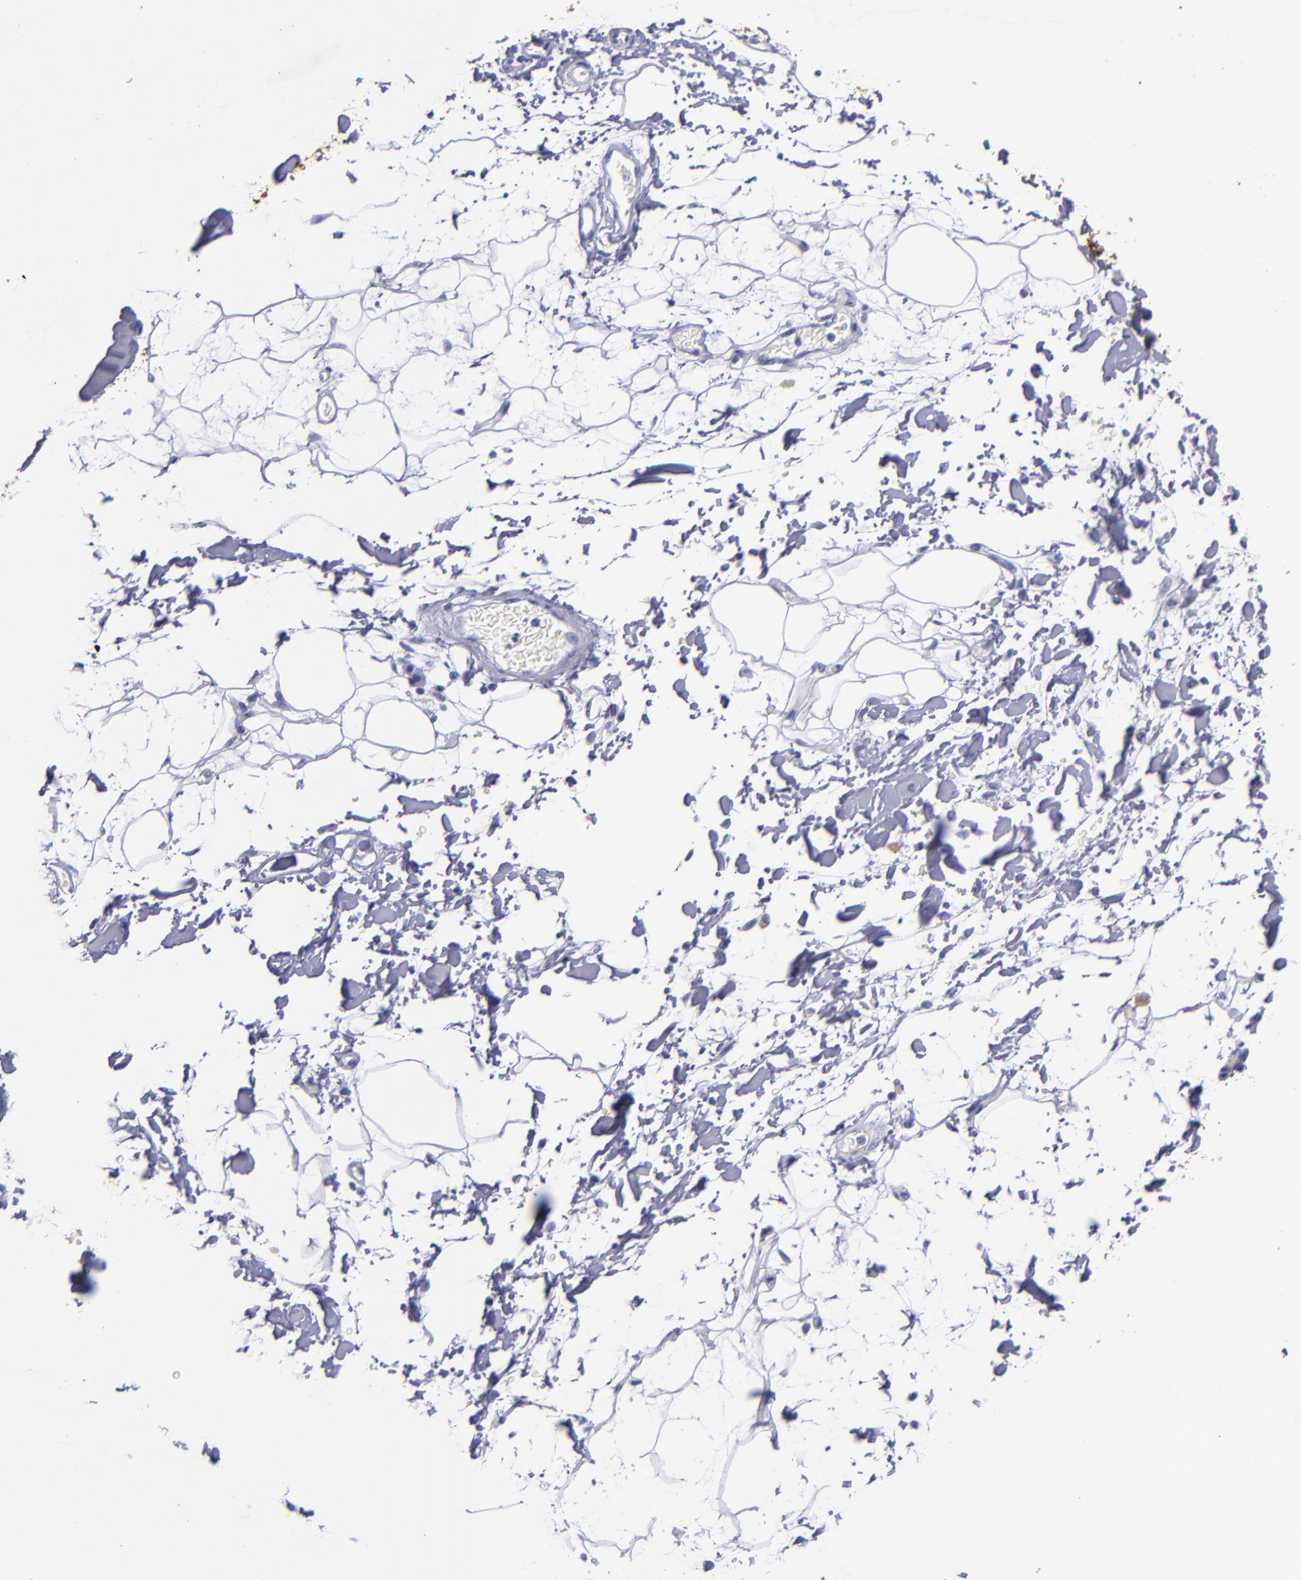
{"staining": {"intensity": "negative", "quantity": "none", "location": "none"}, "tissue": "adipose tissue", "cell_type": "Adipocytes", "image_type": "normal", "snomed": [{"axis": "morphology", "description": "Normal tissue, NOS"}, {"axis": "topography", "description": "Soft tissue"}], "caption": "IHC micrograph of benign human adipose tissue stained for a protein (brown), which shows no expression in adipocytes.", "gene": "SV2A", "patient": {"sex": "male", "age": 72}}